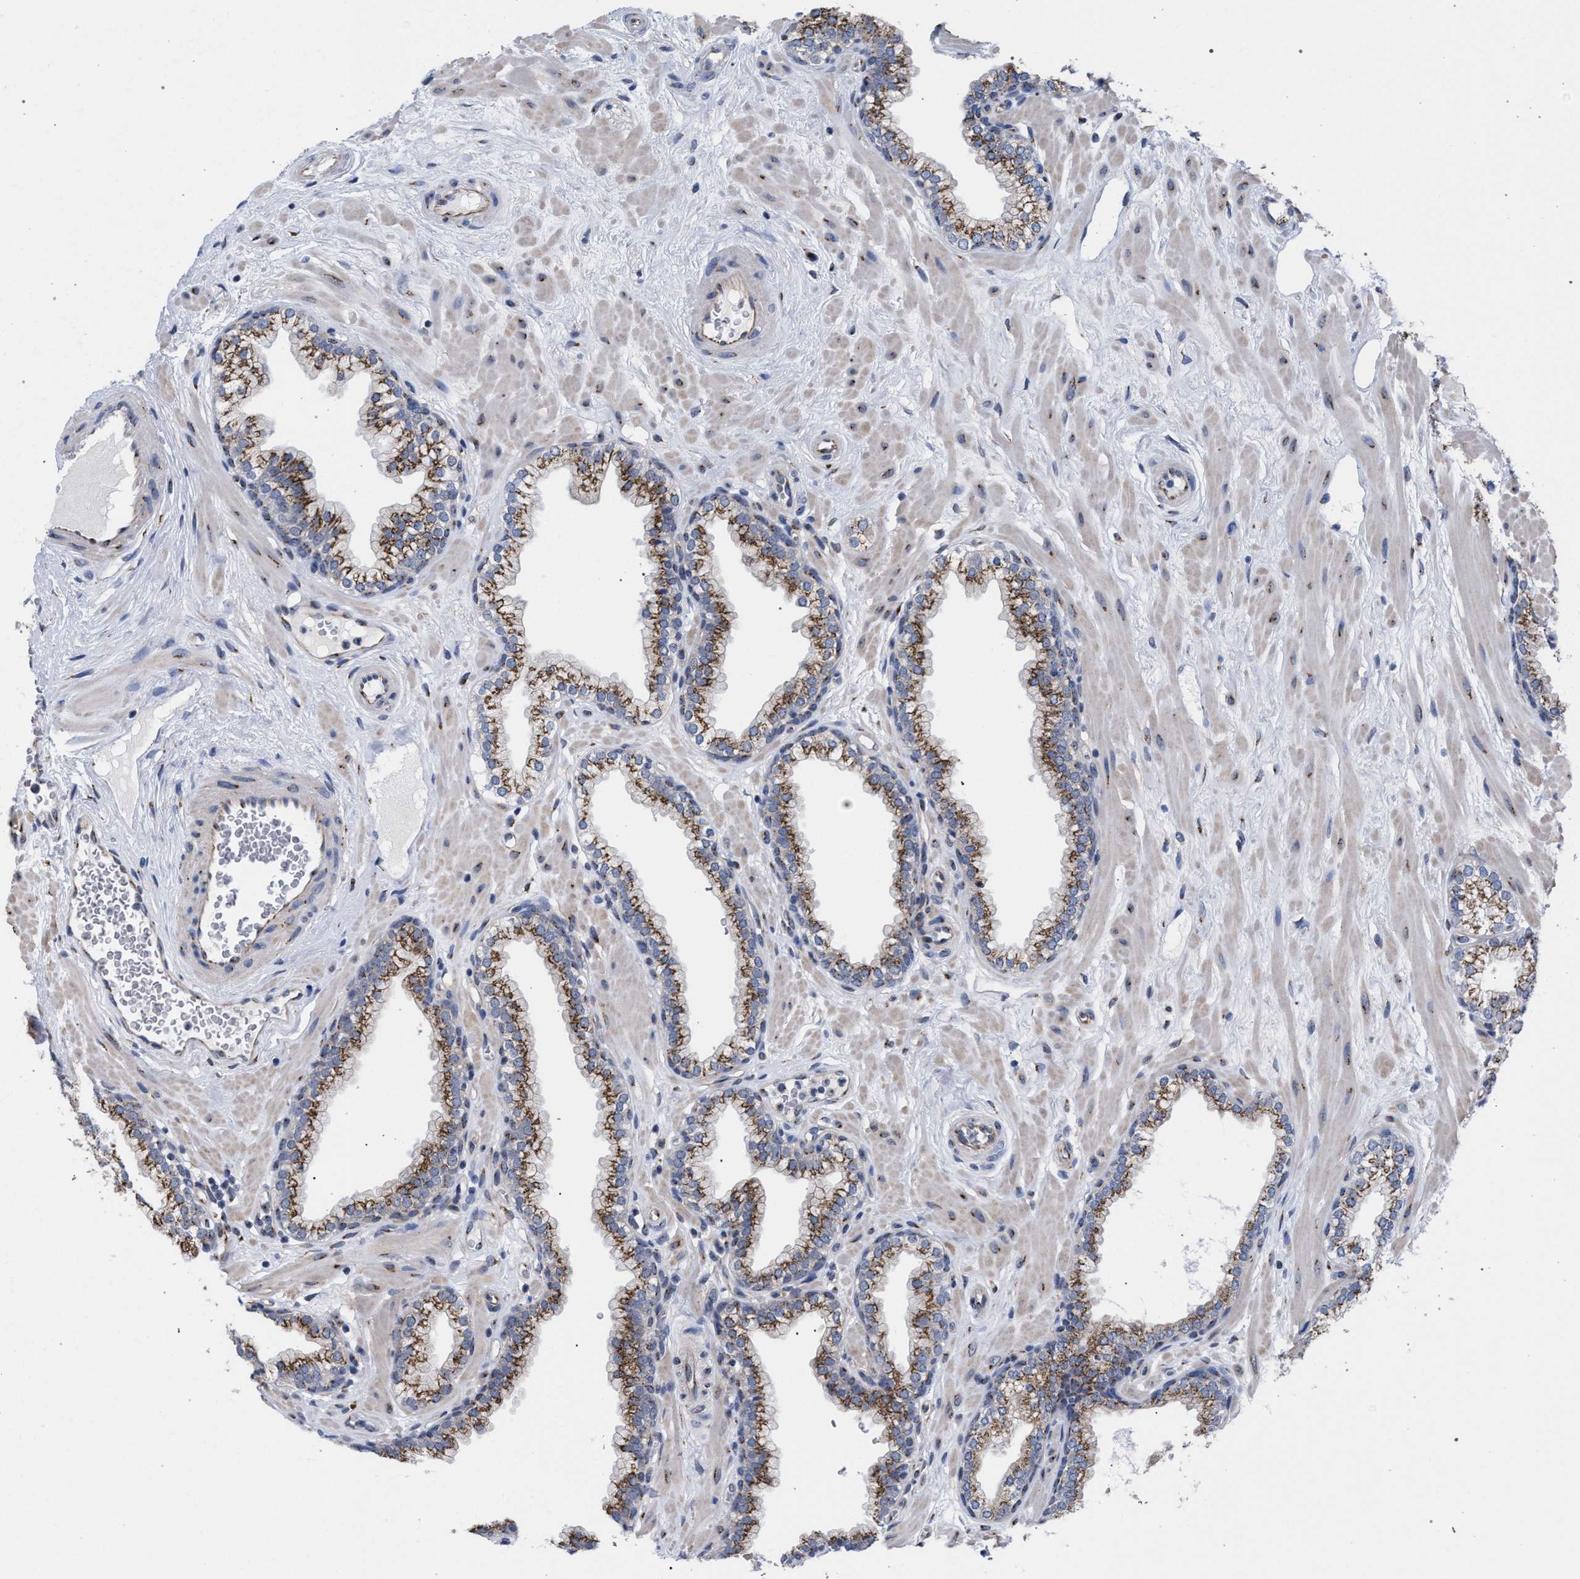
{"staining": {"intensity": "moderate", "quantity": ">75%", "location": "cytoplasmic/membranous"}, "tissue": "prostate", "cell_type": "Glandular cells", "image_type": "normal", "snomed": [{"axis": "morphology", "description": "Normal tissue, NOS"}, {"axis": "morphology", "description": "Urothelial carcinoma, Low grade"}, {"axis": "topography", "description": "Urinary bladder"}, {"axis": "topography", "description": "Prostate"}], "caption": "A histopathology image showing moderate cytoplasmic/membranous staining in approximately >75% of glandular cells in unremarkable prostate, as visualized by brown immunohistochemical staining.", "gene": "GOLGA2", "patient": {"sex": "male", "age": 60}}